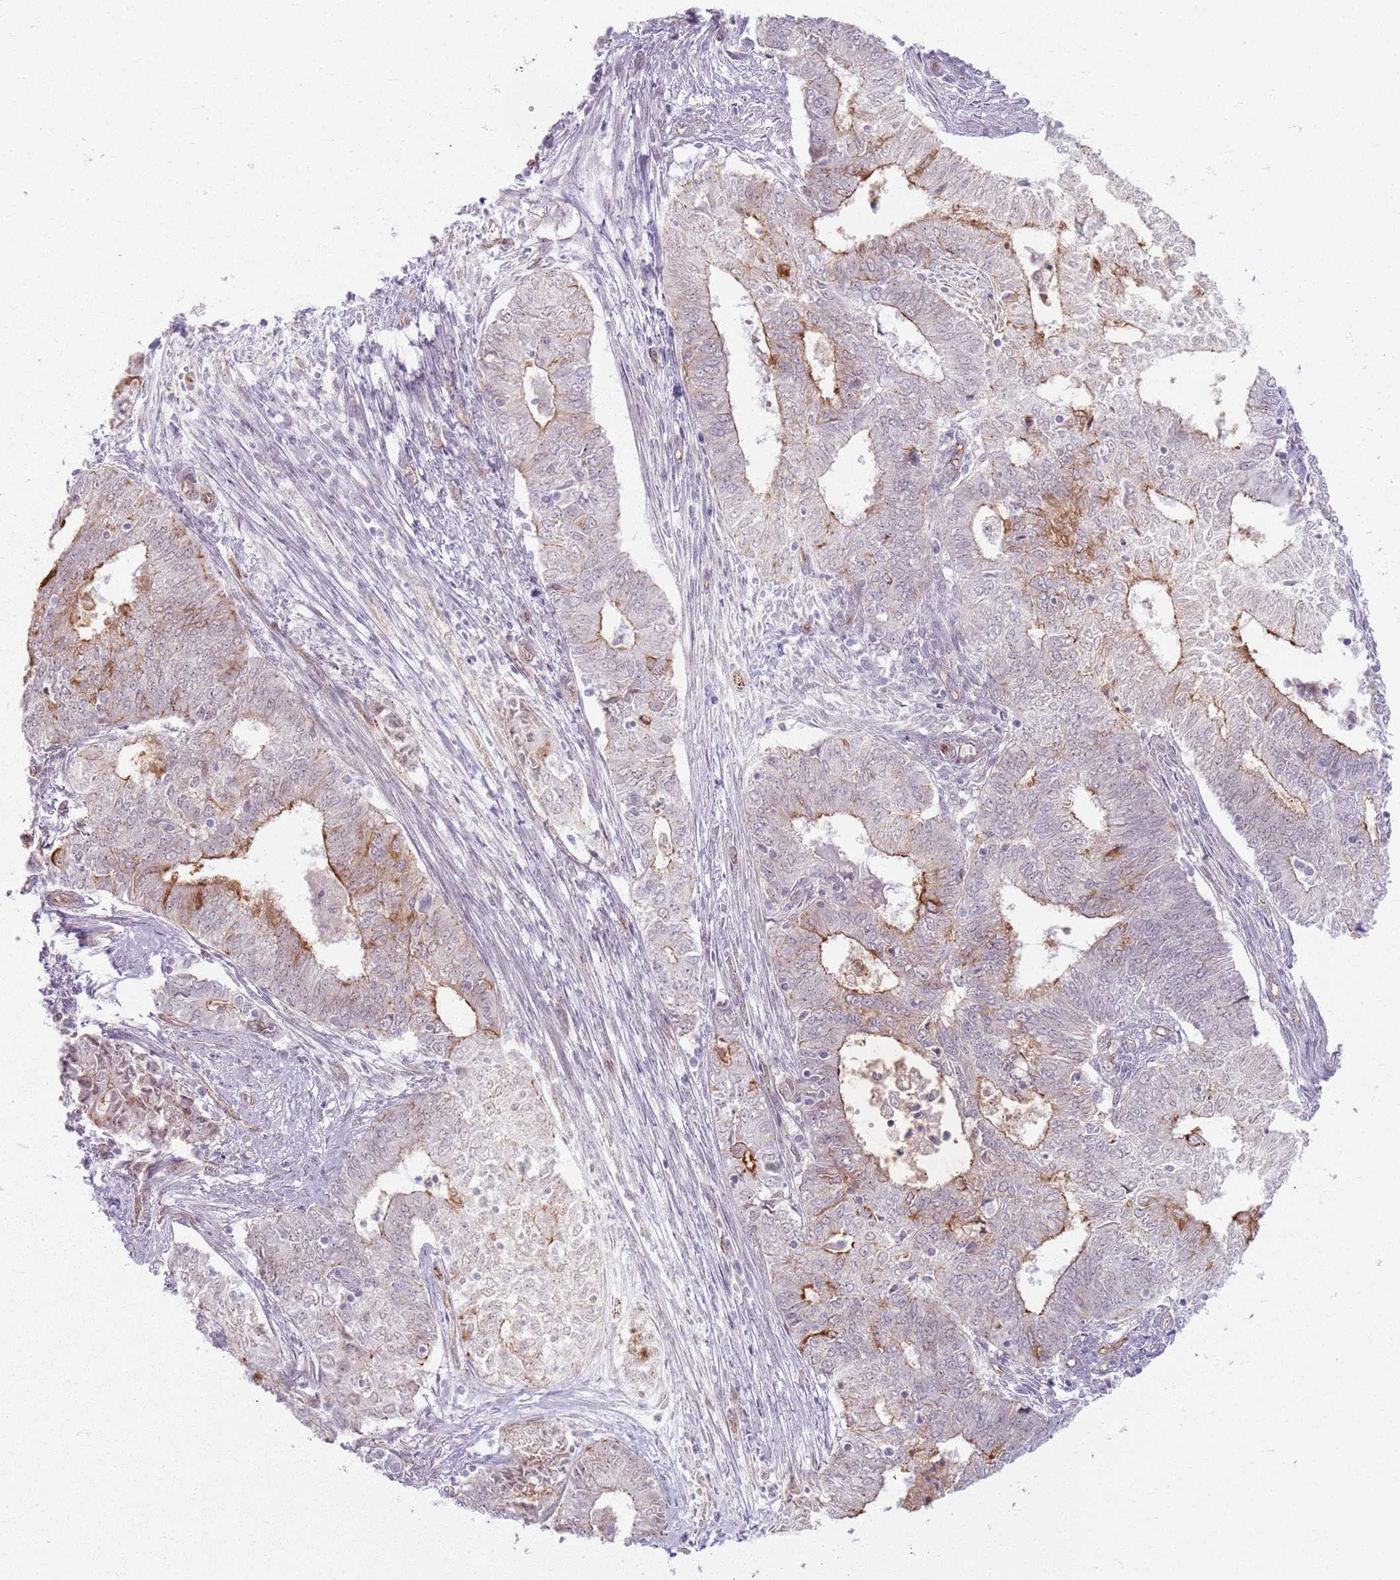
{"staining": {"intensity": "moderate", "quantity": "<25%", "location": "cytoplasmic/membranous"}, "tissue": "endometrial cancer", "cell_type": "Tumor cells", "image_type": "cancer", "snomed": [{"axis": "morphology", "description": "Adenocarcinoma, NOS"}, {"axis": "topography", "description": "Endometrium"}], "caption": "A low amount of moderate cytoplasmic/membranous positivity is present in approximately <25% of tumor cells in adenocarcinoma (endometrial) tissue.", "gene": "KCNA5", "patient": {"sex": "female", "age": 62}}